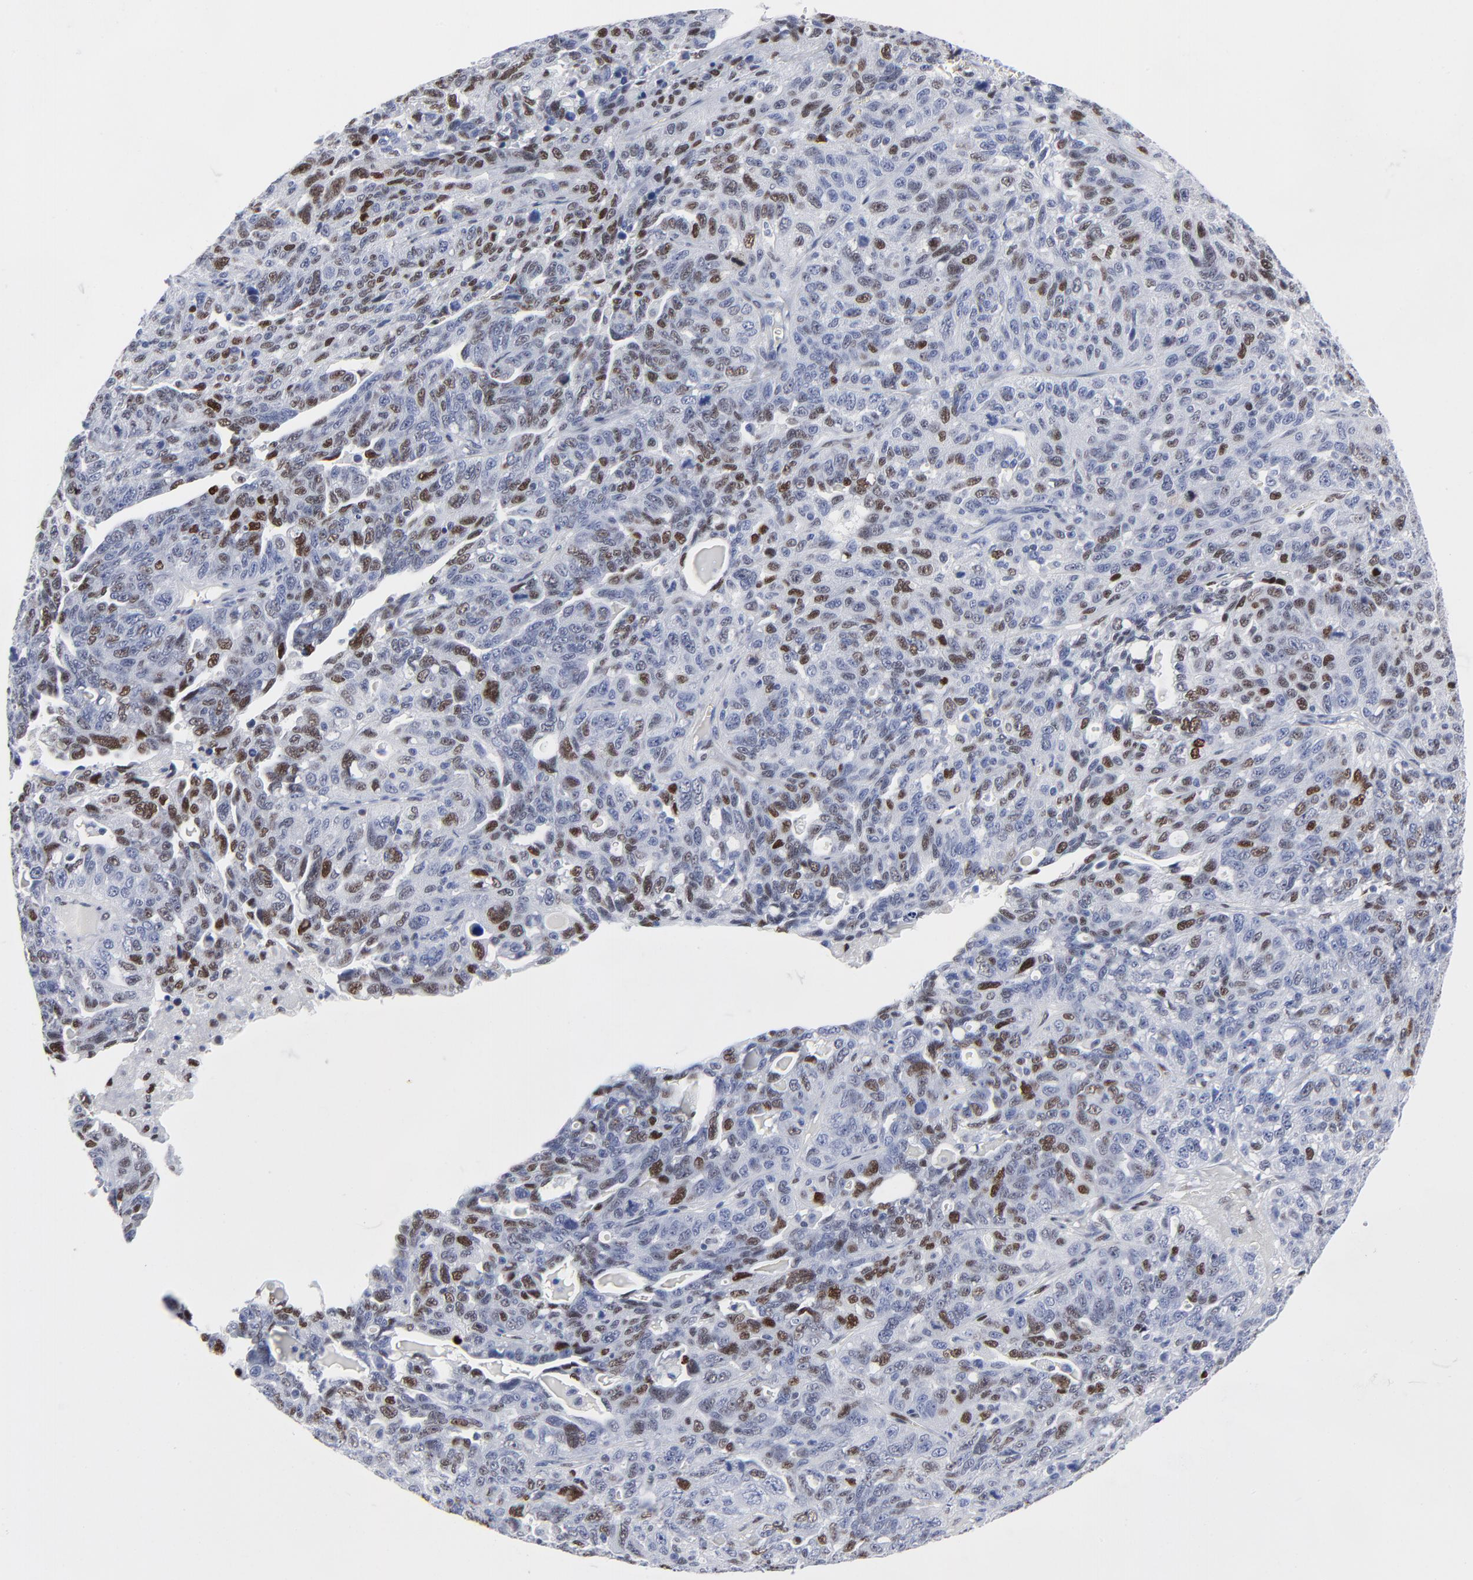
{"staining": {"intensity": "moderate", "quantity": "25%-75%", "location": "nuclear"}, "tissue": "ovarian cancer", "cell_type": "Tumor cells", "image_type": "cancer", "snomed": [{"axis": "morphology", "description": "Cystadenocarcinoma, serous, NOS"}, {"axis": "topography", "description": "Ovary"}], "caption": "An immunohistochemistry micrograph of tumor tissue is shown. Protein staining in brown shows moderate nuclear positivity in ovarian serous cystadenocarcinoma within tumor cells.", "gene": "JUN", "patient": {"sex": "female", "age": 71}}